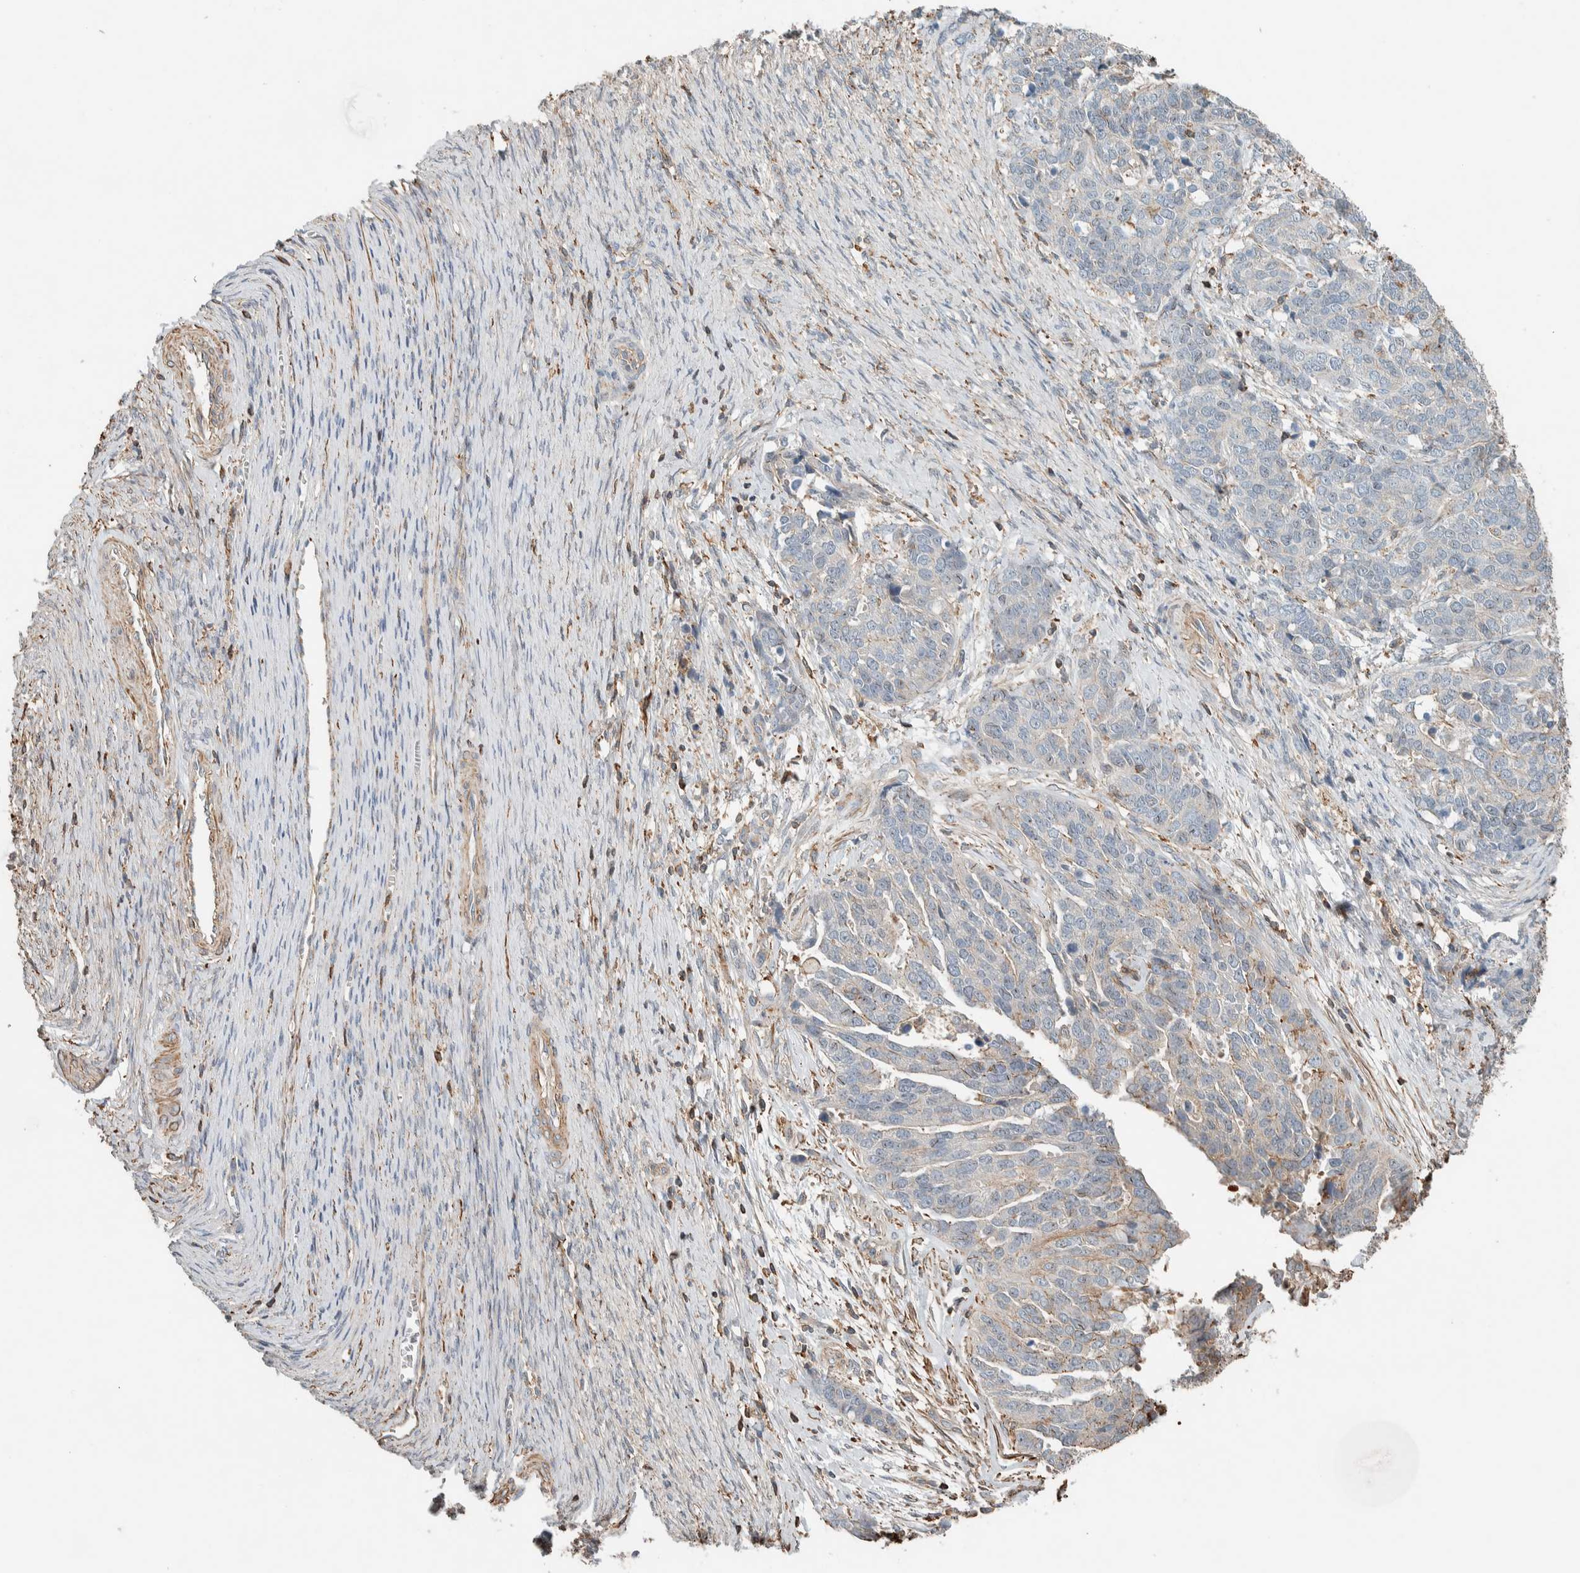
{"staining": {"intensity": "negative", "quantity": "none", "location": "none"}, "tissue": "ovarian cancer", "cell_type": "Tumor cells", "image_type": "cancer", "snomed": [{"axis": "morphology", "description": "Cystadenocarcinoma, serous, NOS"}, {"axis": "topography", "description": "Ovary"}], "caption": "Tumor cells show no significant expression in ovarian serous cystadenocarcinoma.", "gene": "CTBP2", "patient": {"sex": "female", "age": 44}}